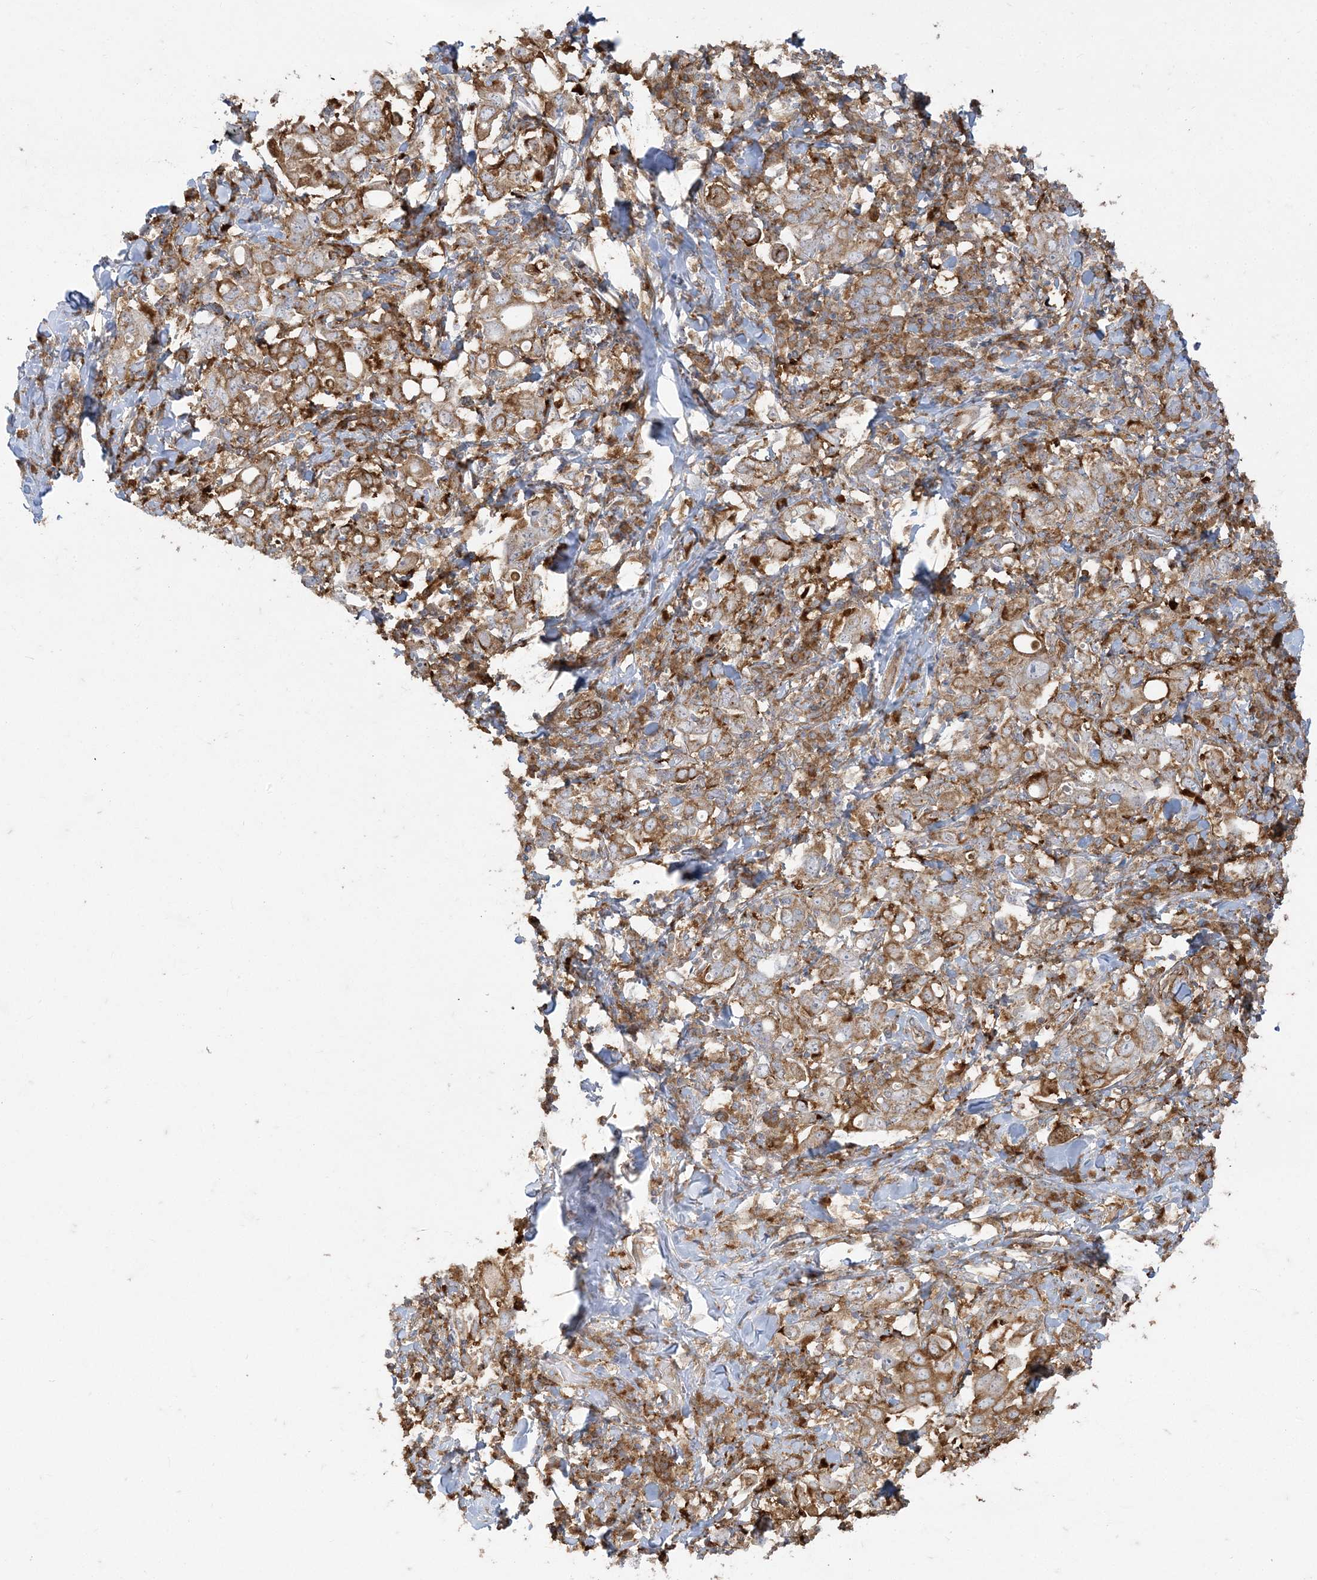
{"staining": {"intensity": "moderate", "quantity": ">75%", "location": "cytoplasmic/membranous"}, "tissue": "stomach cancer", "cell_type": "Tumor cells", "image_type": "cancer", "snomed": [{"axis": "morphology", "description": "Adenocarcinoma, NOS"}, {"axis": "topography", "description": "Stomach, upper"}], "caption": "Immunohistochemical staining of stomach cancer exhibits medium levels of moderate cytoplasmic/membranous protein staining in approximately >75% of tumor cells. The protein is shown in brown color, while the nuclei are stained blue.", "gene": "DERL3", "patient": {"sex": "male", "age": 62}}